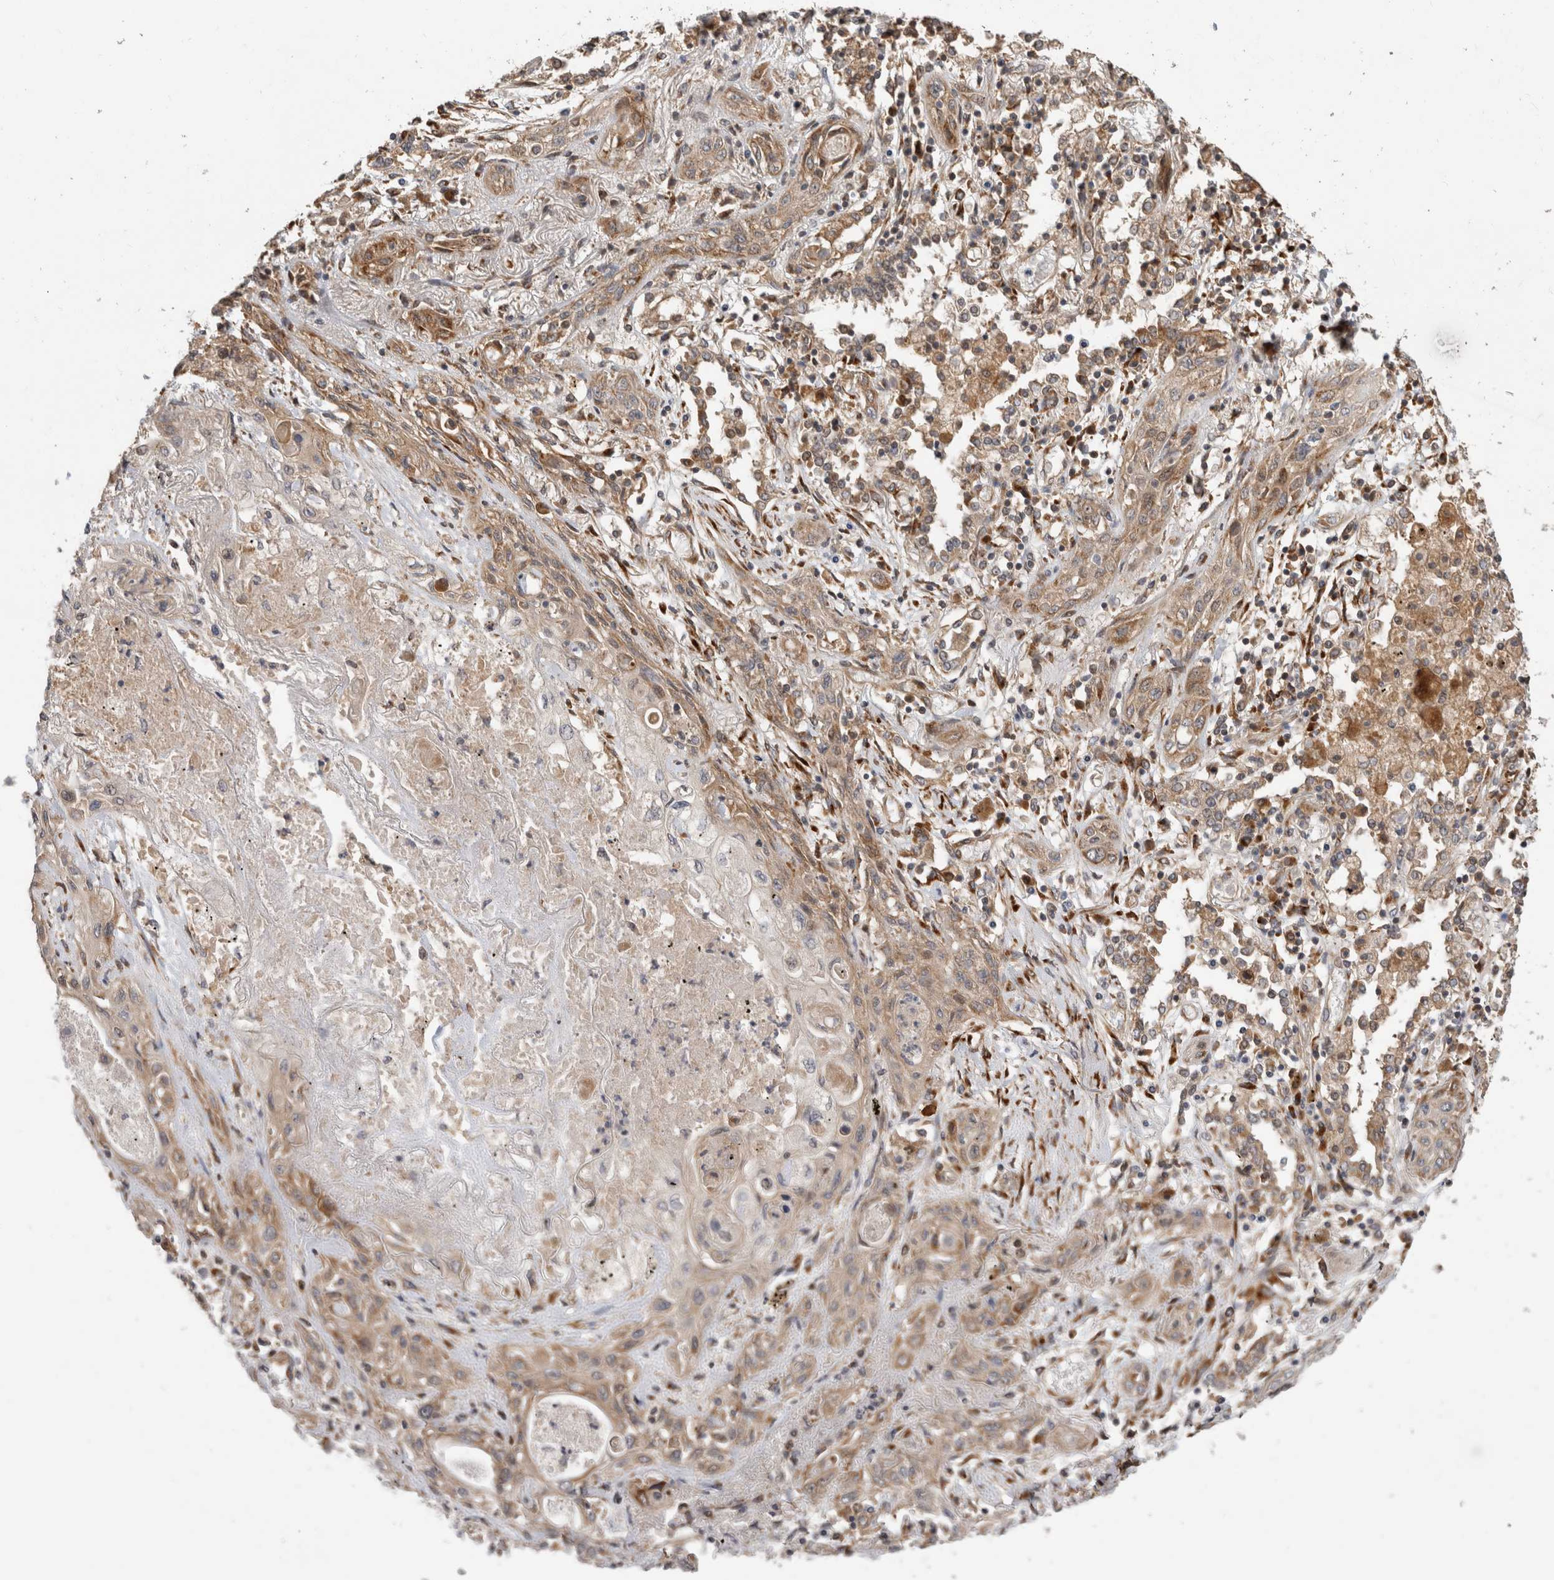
{"staining": {"intensity": "weak", "quantity": ">75%", "location": "cytoplasmic/membranous"}, "tissue": "lung cancer", "cell_type": "Tumor cells", "image_type": "cancer", "snomed": [{"axis": "morphology", "description": "Squamous cell carcinoma, NOS"}, {"axis": "topography", "description": "Lung"}], "caption": "The photomicrograph reveals immunohistochemical staining of lung cancer. There is weak cytoplasmic/membranous staining is seen in approximately >75% of tumor cells. (DAB = brown stain, brightfield microscopy at high magnification).", "gene": "PCDHB15", "patient": {"sex": "female", "age": 47}}